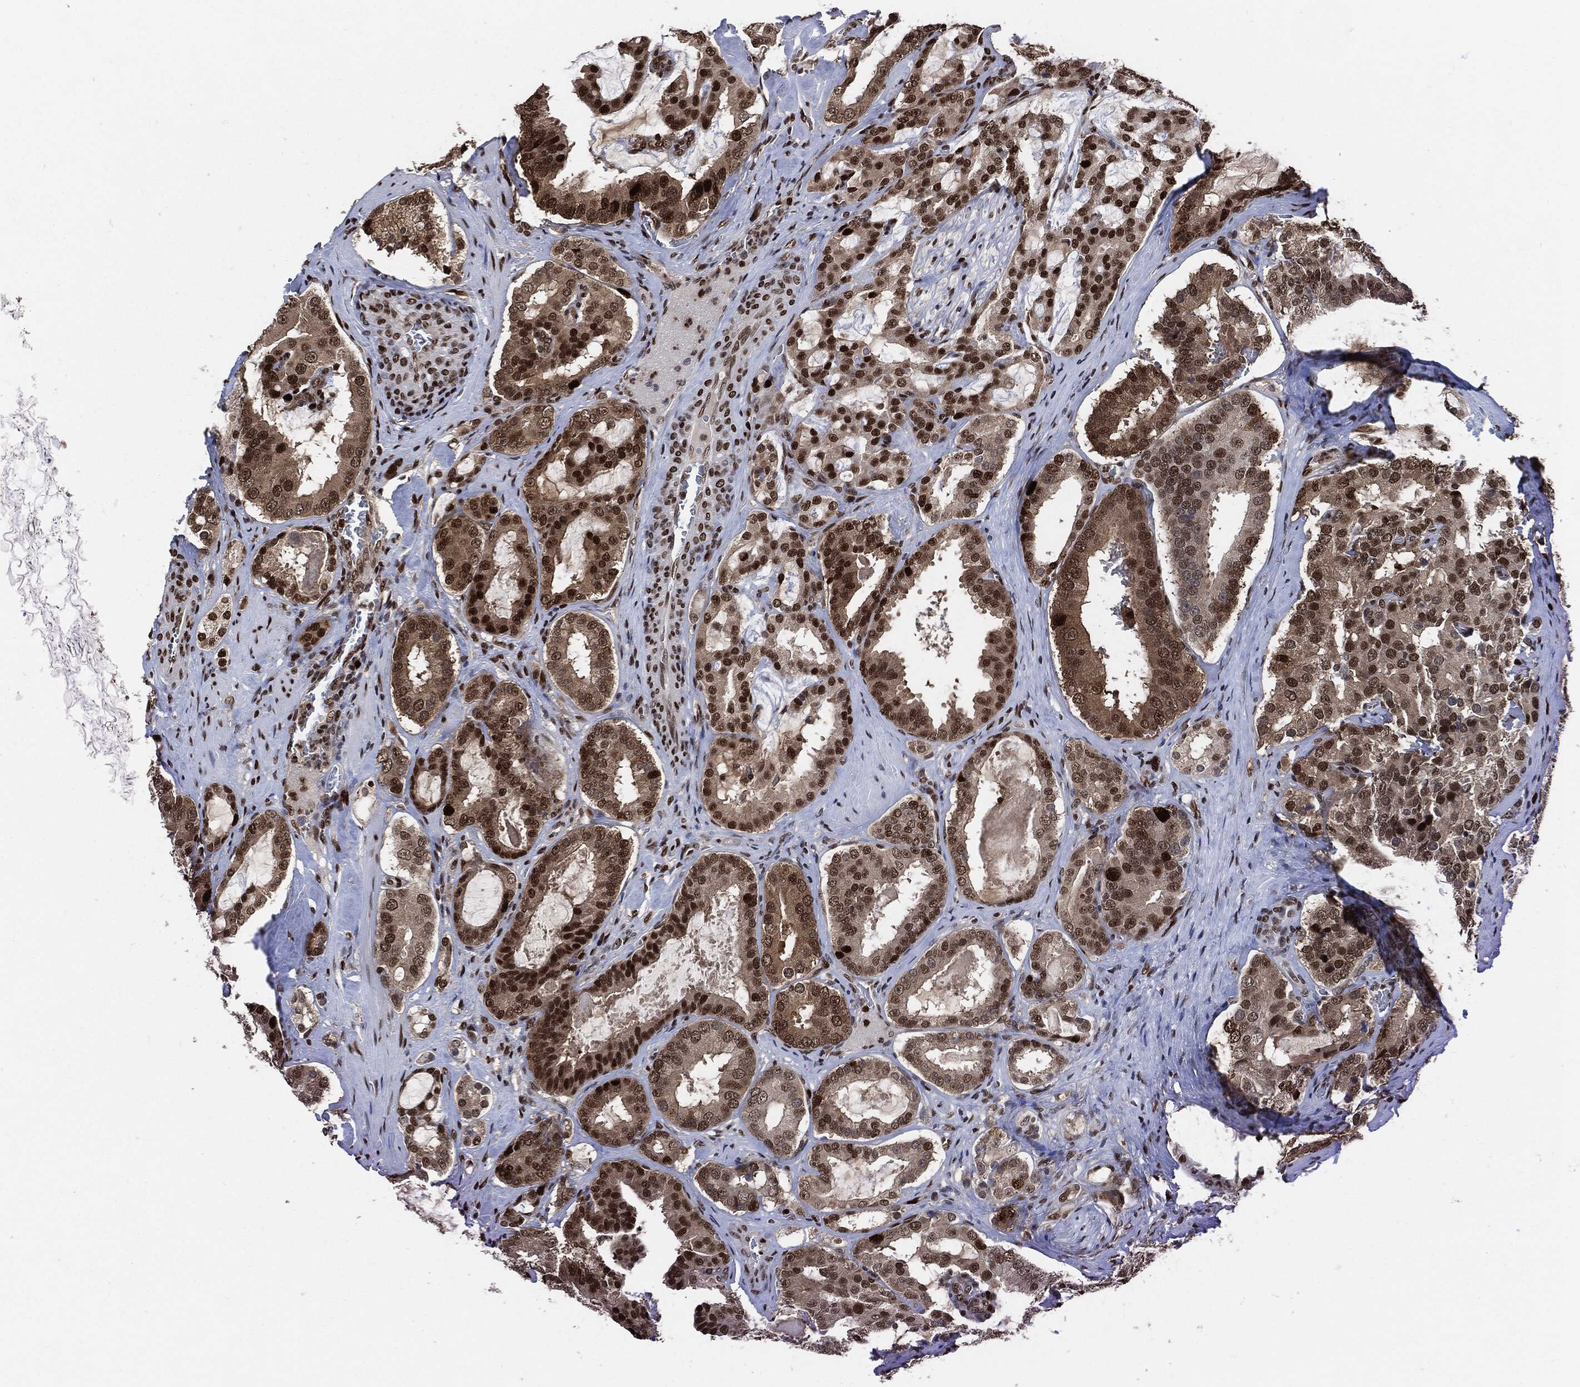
{"staining": {"intensity": "strong", "quantity": ">75%", "location": "nuclear"}, "tissue": "prostate cancer", "cell_type": "Tumor cells", "image_type": "cancer", "snomed": [{"axis": "morphology", "description": "Adenocarcinoma, NOS"}, {"axis": "topography", "description": "Prostate"}], "caption": "IHC (DAB) staining of prostate cancer (adenocarcinoma) demonstrates strong nuclear protein positivity in approximately >75% of tumor cells. The staining is performed using DAB brown chromogen to label protein expression. The nuclei are counter-stained blue using hematoxylin.", "gene": "PCNA", "patient": {"sex": "male", "age": 67}}